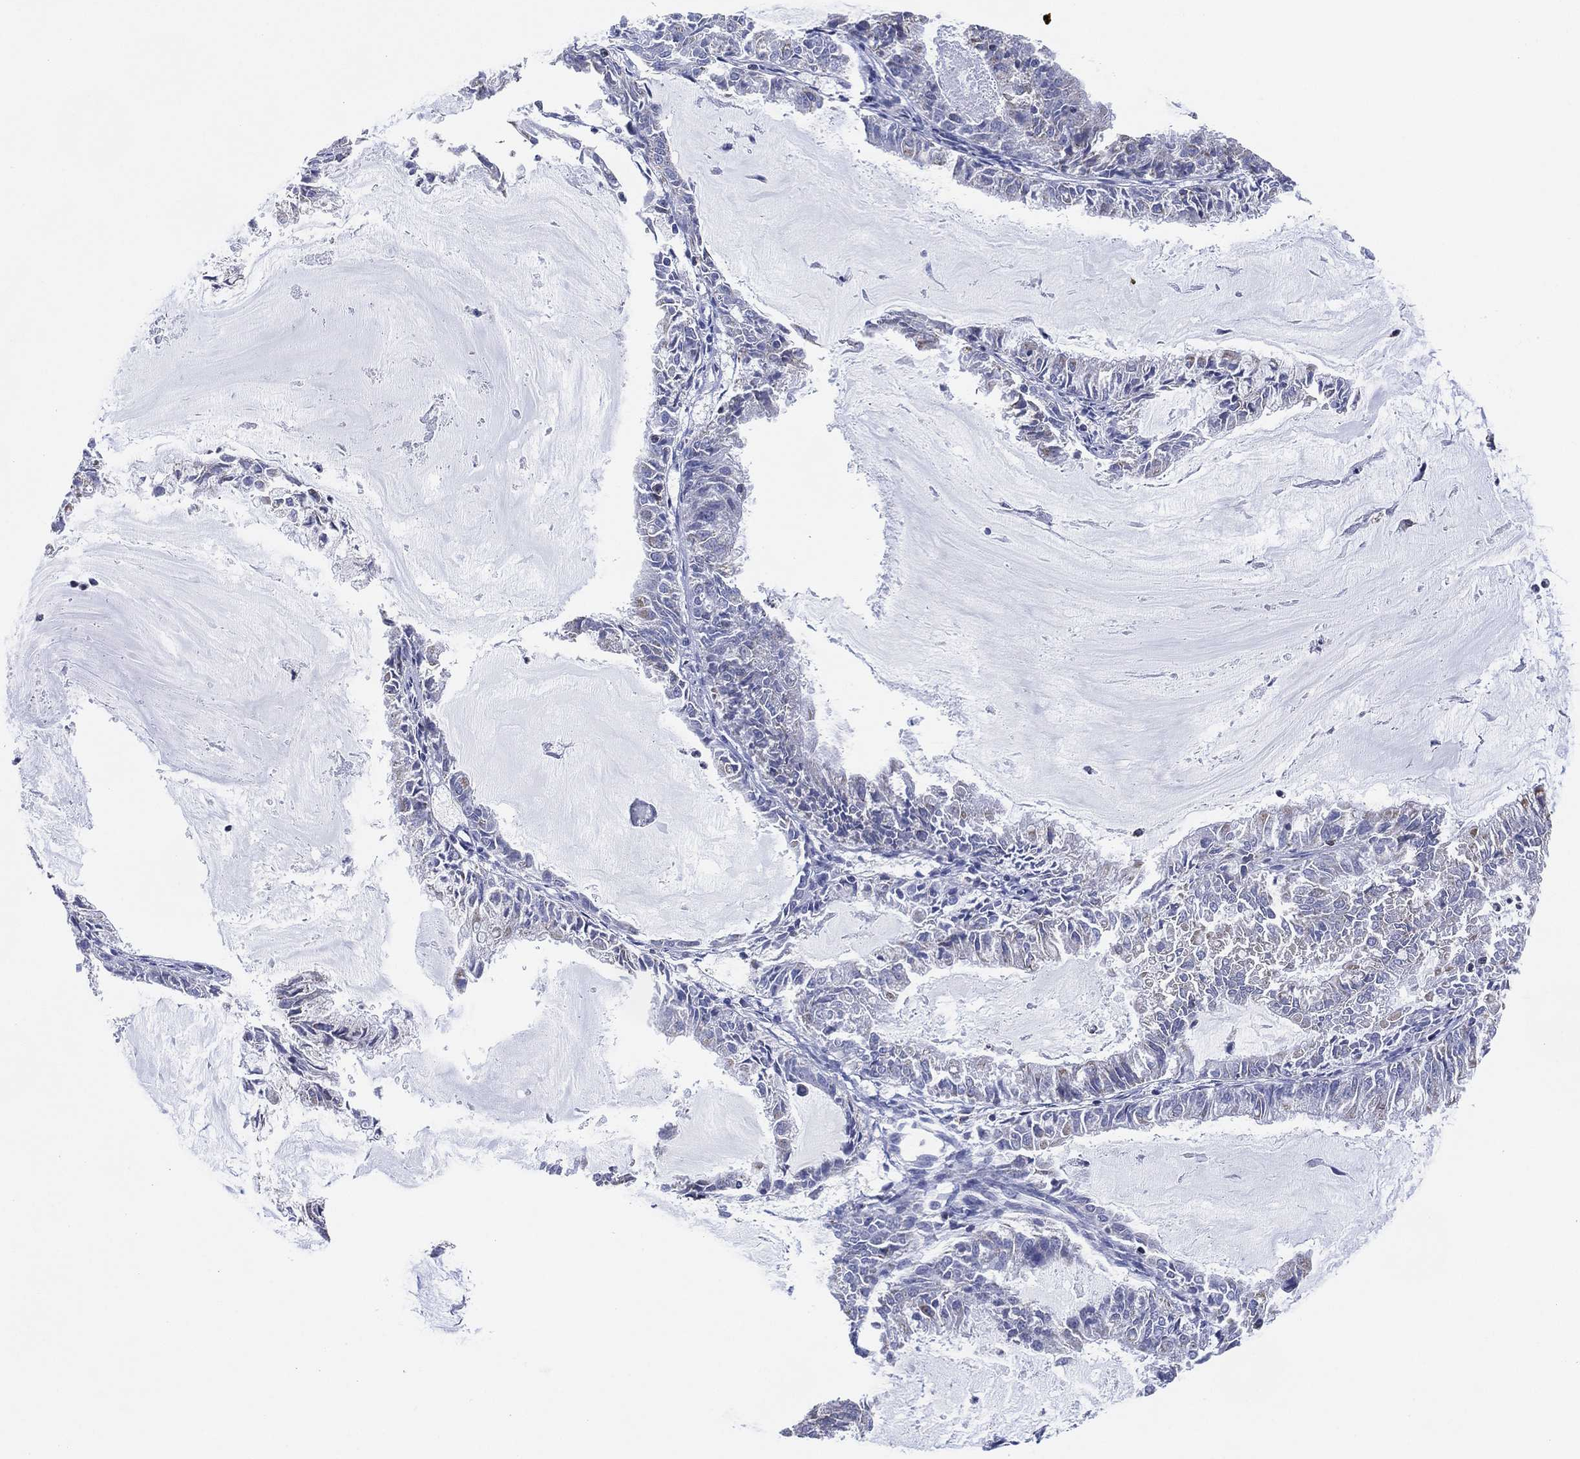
{"staining": {"intensity": "negative", "quantity": "none", "location": "none"}, "tissue": "endometrial cancer", "cell_type": "Tumor cells", "image_type": "cancer", "snomed": [{"axis": "morphology", "description": "Adenocarcinoma, NOS"}, {"axis": "topography", "description": "Endometrium"}], "caption": "The immunohistochemistry (IHC) histopathology image has no significant positivity in tumor cells of endometrial adenocarcinoma tissue. (Immunohistochemistry, brightfield microscopy, high magnification).", "gene": "CFTR", "patient": {"sex": "female", "age": 57}}